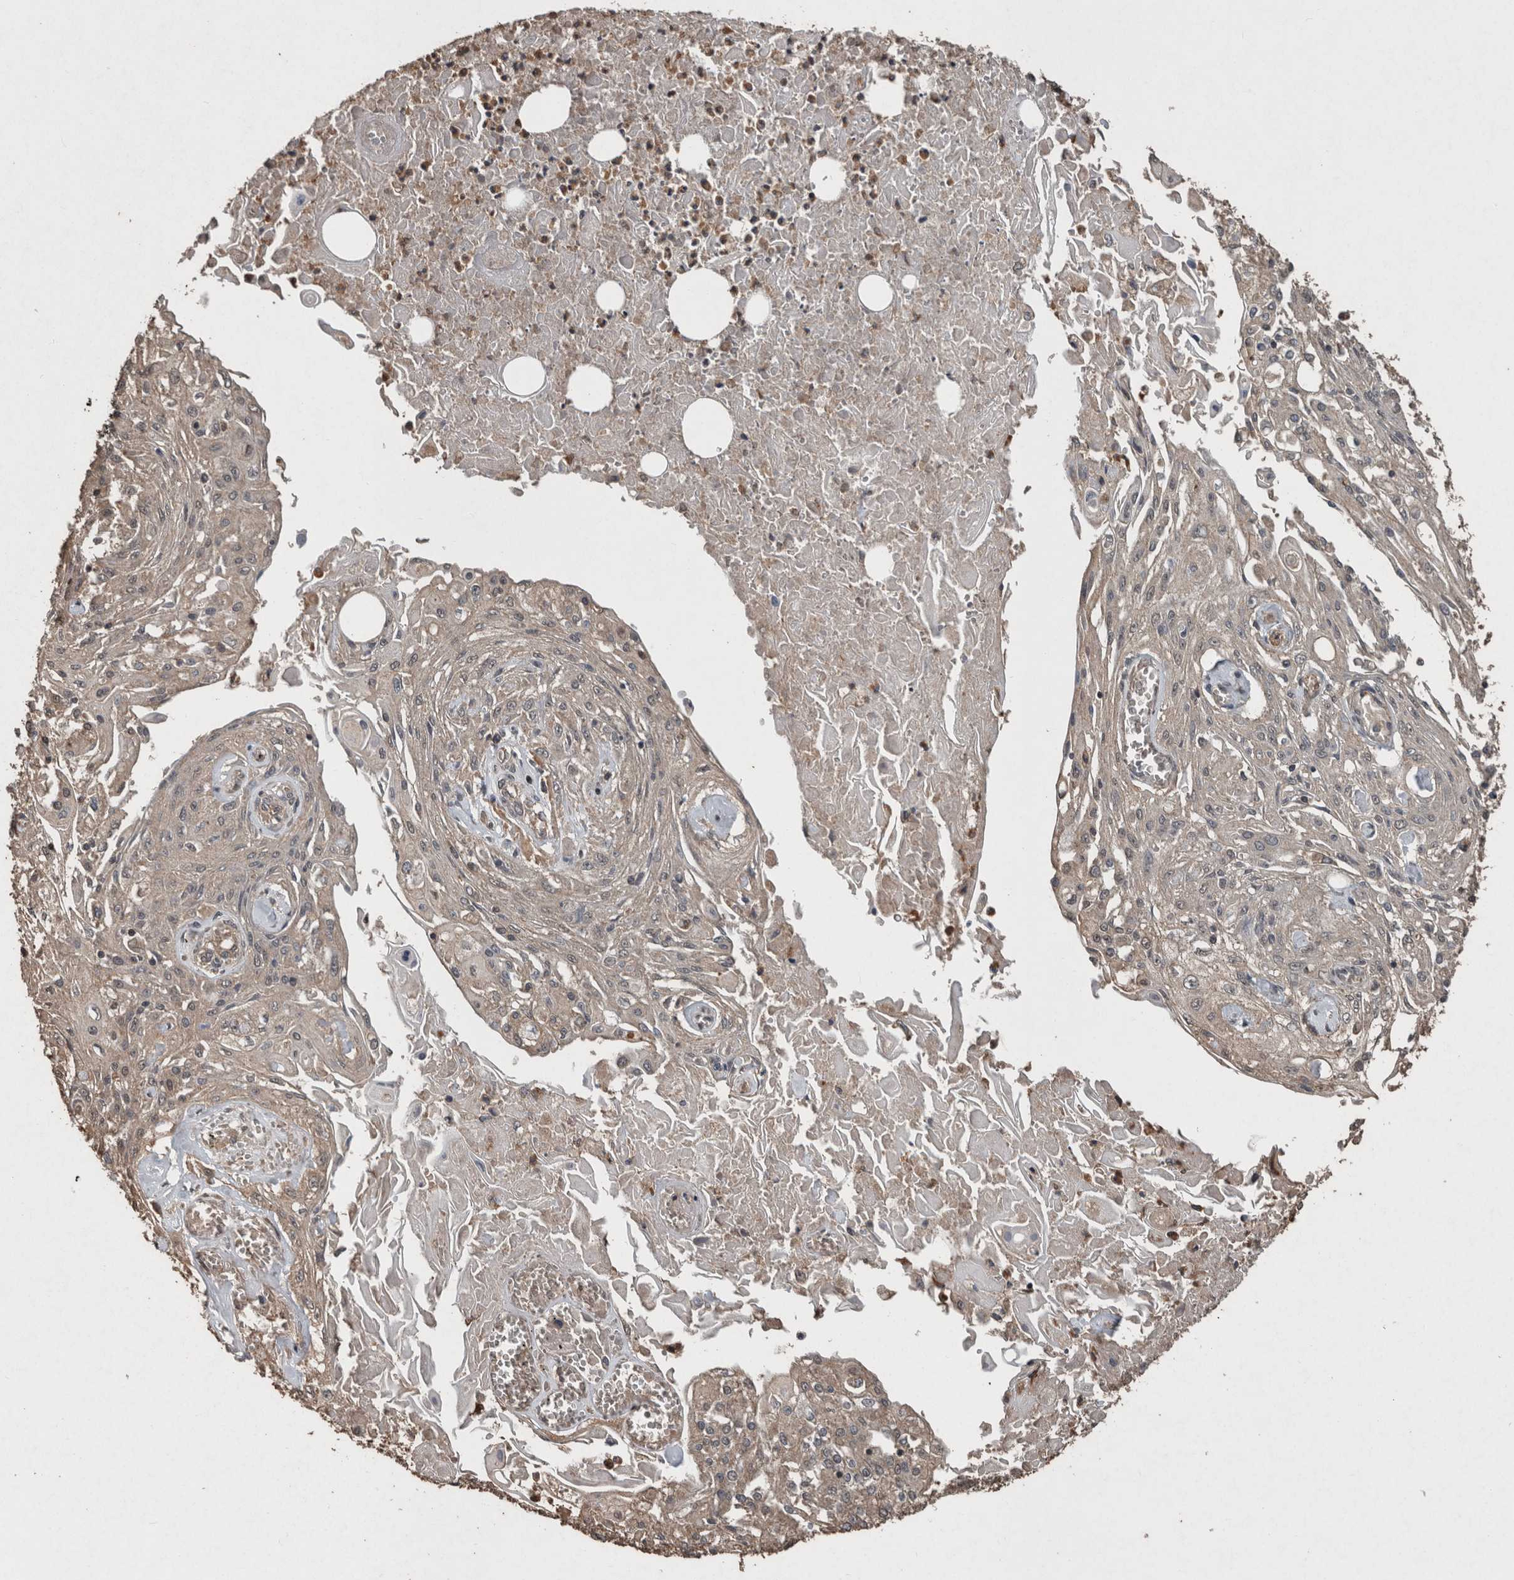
{"staining": {"intensity": "weak", "quantity": "<25%", "location": "cytoplasmic/membranous"}, "tissue": "skin cancer", "cell_type": "Tumor cells", "image_type": "cancer", "snomed": [{"axis": "morphology", "description": "Squamous cell carcinoma, NOS"}, {"axis": "morphology", "description": "Squamous cell carcinoma, metastatic, NOS"}, {"axis": "topography", "description": "Skin"}, {"axis": "topography", "description": "Lymph node"}], "caption": "Protein analysis of metastatic squamous cell carcinoma (skin) exhibits no significant positivity in tumor cells.", "gene": "FGFRL1", "patient": {"sex": "male", "age": 75}}